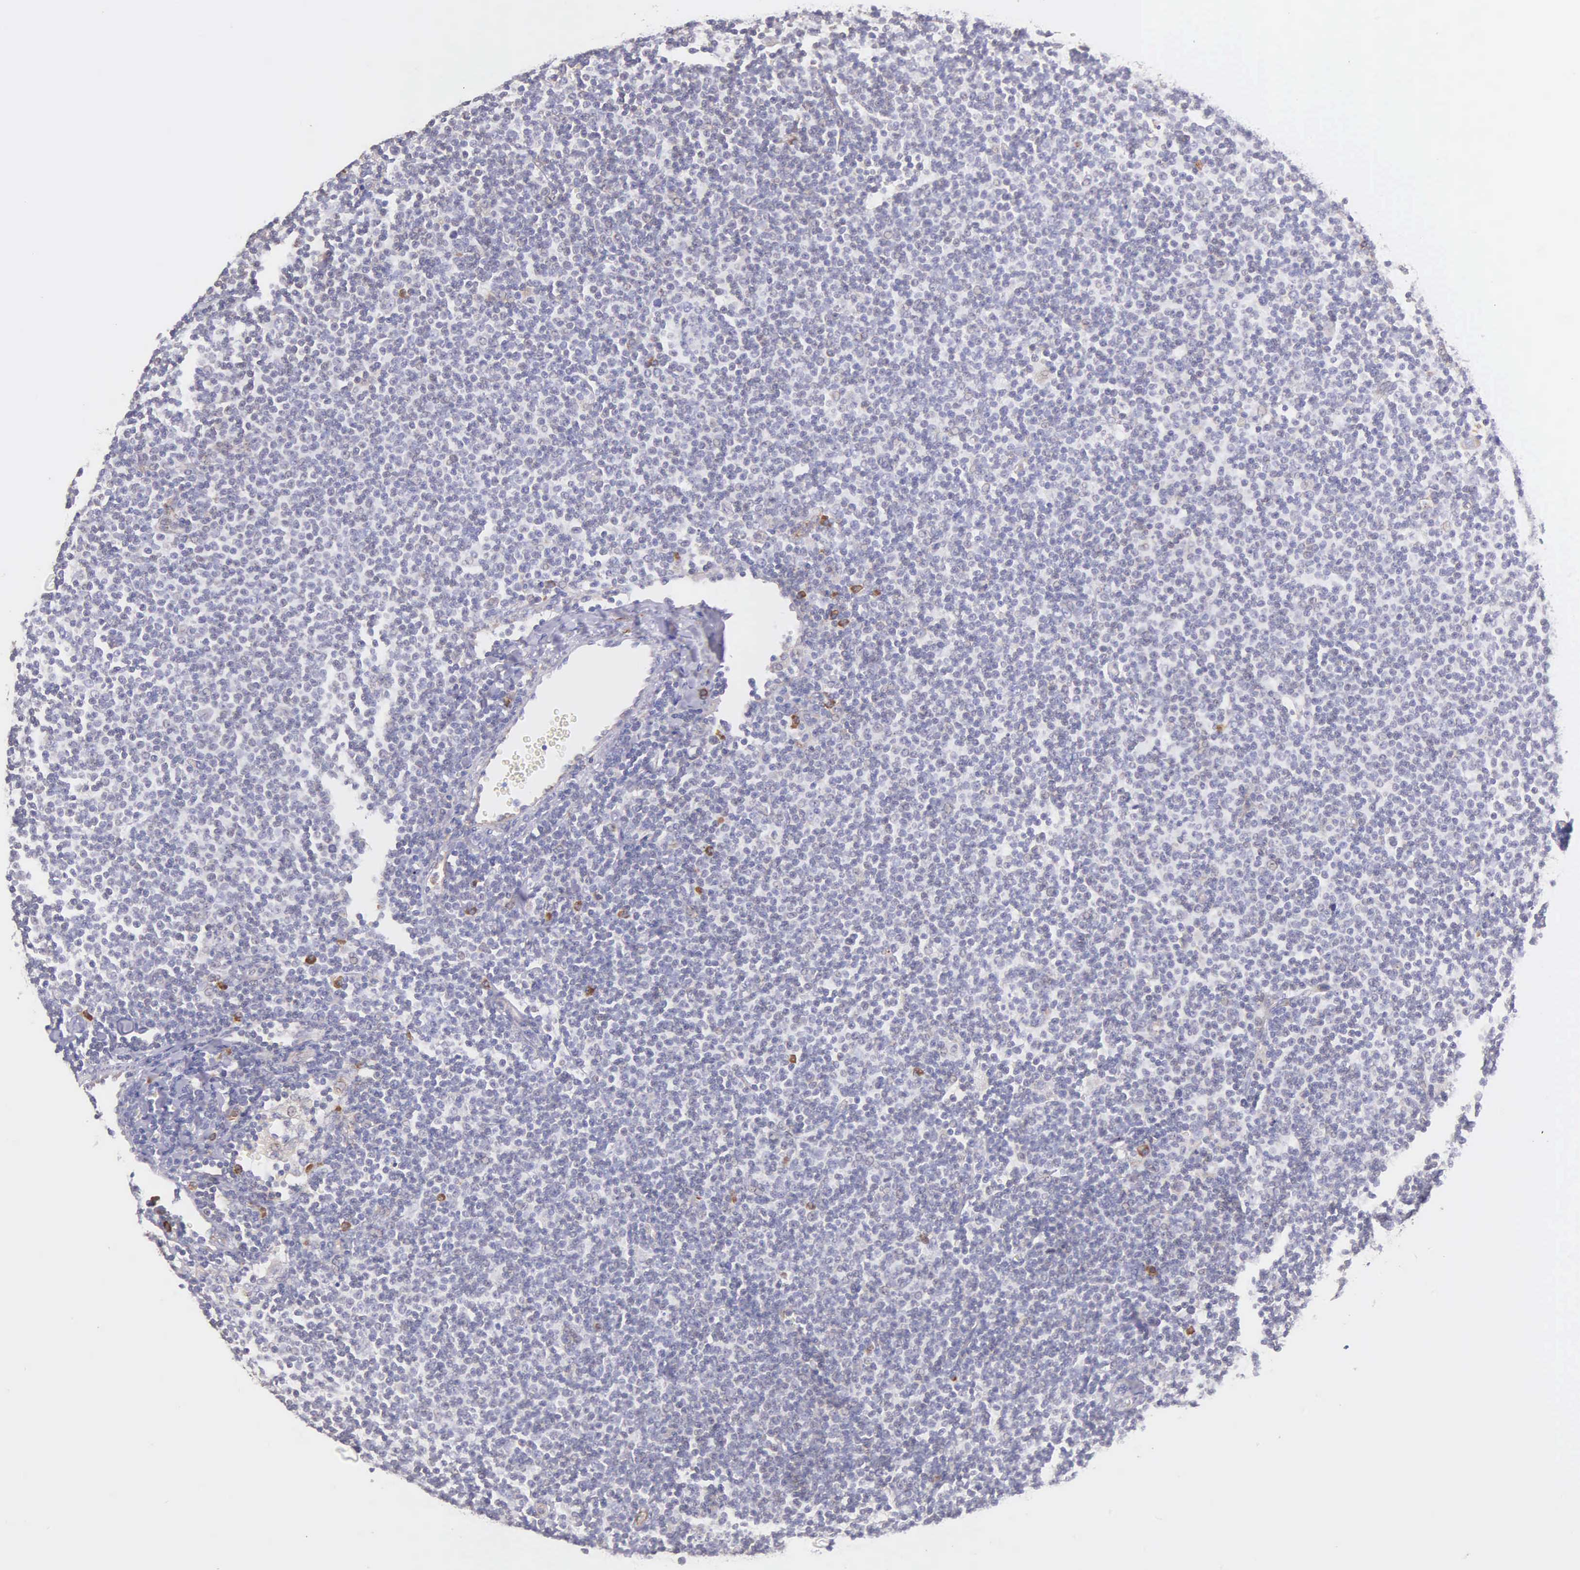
{"staining": {"intensity": "negative", "quantity": "none", "location": "none"}, "tissue": "lymphoma", "cell_type": "Tumor cells", "image_type": "cancer", "snomed": [{"axis": "morphology", "description": "Malignant lymphoma, non-Hodgkin's type, Low grade"}, {"axis": "topography", "description": "Lymph node"}], "caption": "Immunohistochemistry (IHC) image of human lymphoma stained for a protein (brown), which displays no staining in tumor cells. Brightfield microscopy of immunohistochemistry stained with DAB (3,3'-diaminobenzidine) (brown) and hematoxylin (blue), captured at high magnification.", "gene": "CKAP4", "patient": {"sex": "male", "age": 65}}